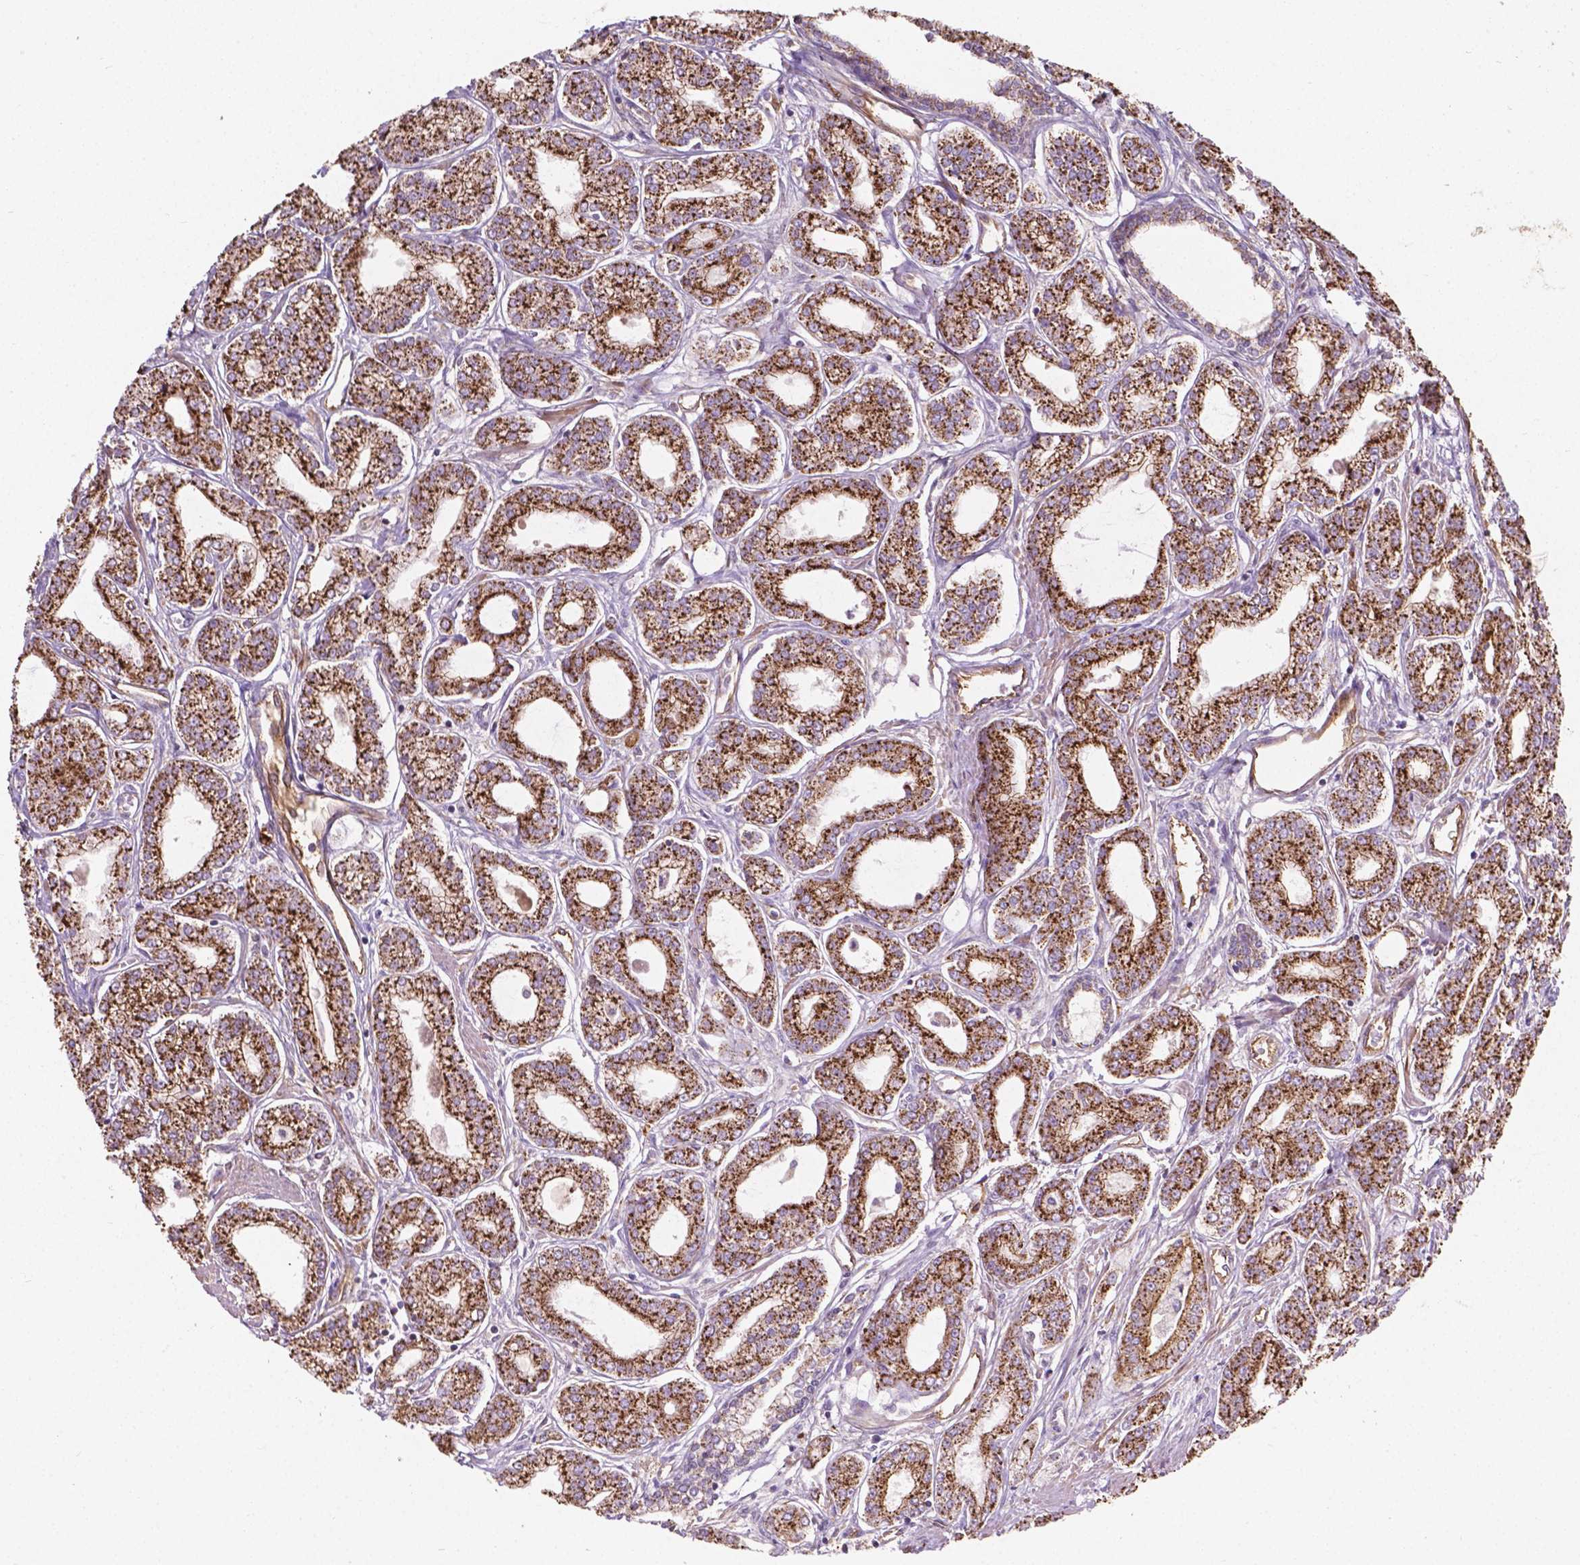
{"staining": {"intensity": "strong", "quantity": ">75%", "location": "cytoplasmic/membranous"}, "tissue": "prostate cancer", "cell_type": "Tumor cells", "image_type": "cancer", "snomed": [{"axis": "morphology", "description": "Adenocarcinoma, NOS"}, {"axis": "topography", "description": "Prostate"}], "caption": "Immunohistochemical staining of prostate cancer (adenocarcinoma) reveals high levels of strong cytoplasmic/membranous staining in approximately >75% of tumor cells.", "gene": "TCAF1", "patient": {"sex": "male", "age": 71}}